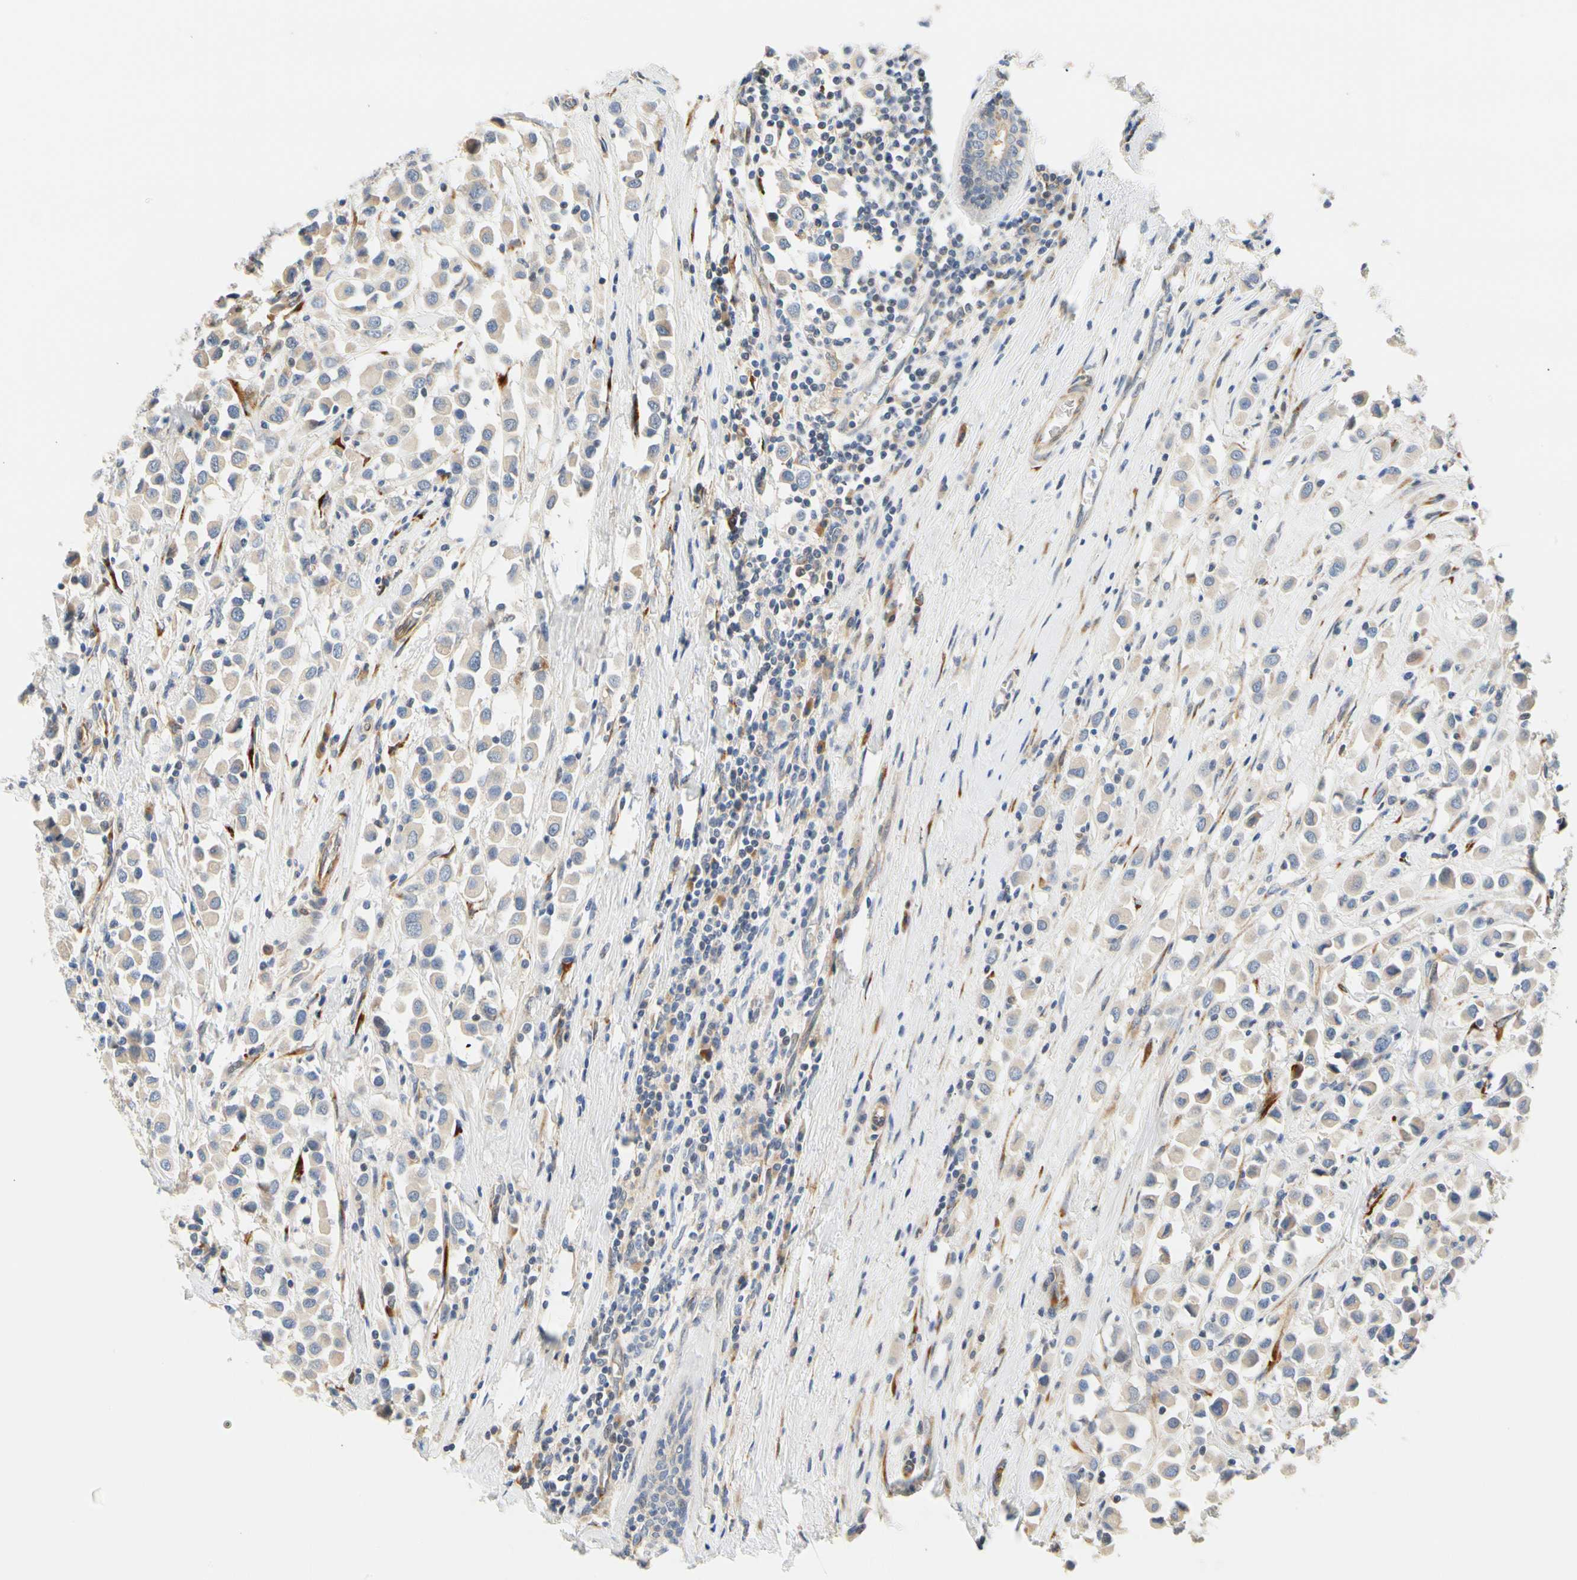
{"staining": {"intensity": "weak", "quantity": "<25%", "location": "cytoplasmic/membranous"}, "tissue": "breast cancer", "cell_type": "Tumor cells", "image_type": "cancer", "snomed": [{"axis": "morphology", "description": "Duct carcinoma"}, {"axis": "topography", "description": "Breast"}], "caption": "An immunohistochemistry micrograph of breast cancer (invasive ductal carcinoma) is shown. There is no staining in tumor cells of breast cancer (invasive ductal carcinoma).", "gene": "ZNF236", "patient": {"sex": "female", "age": 61}}